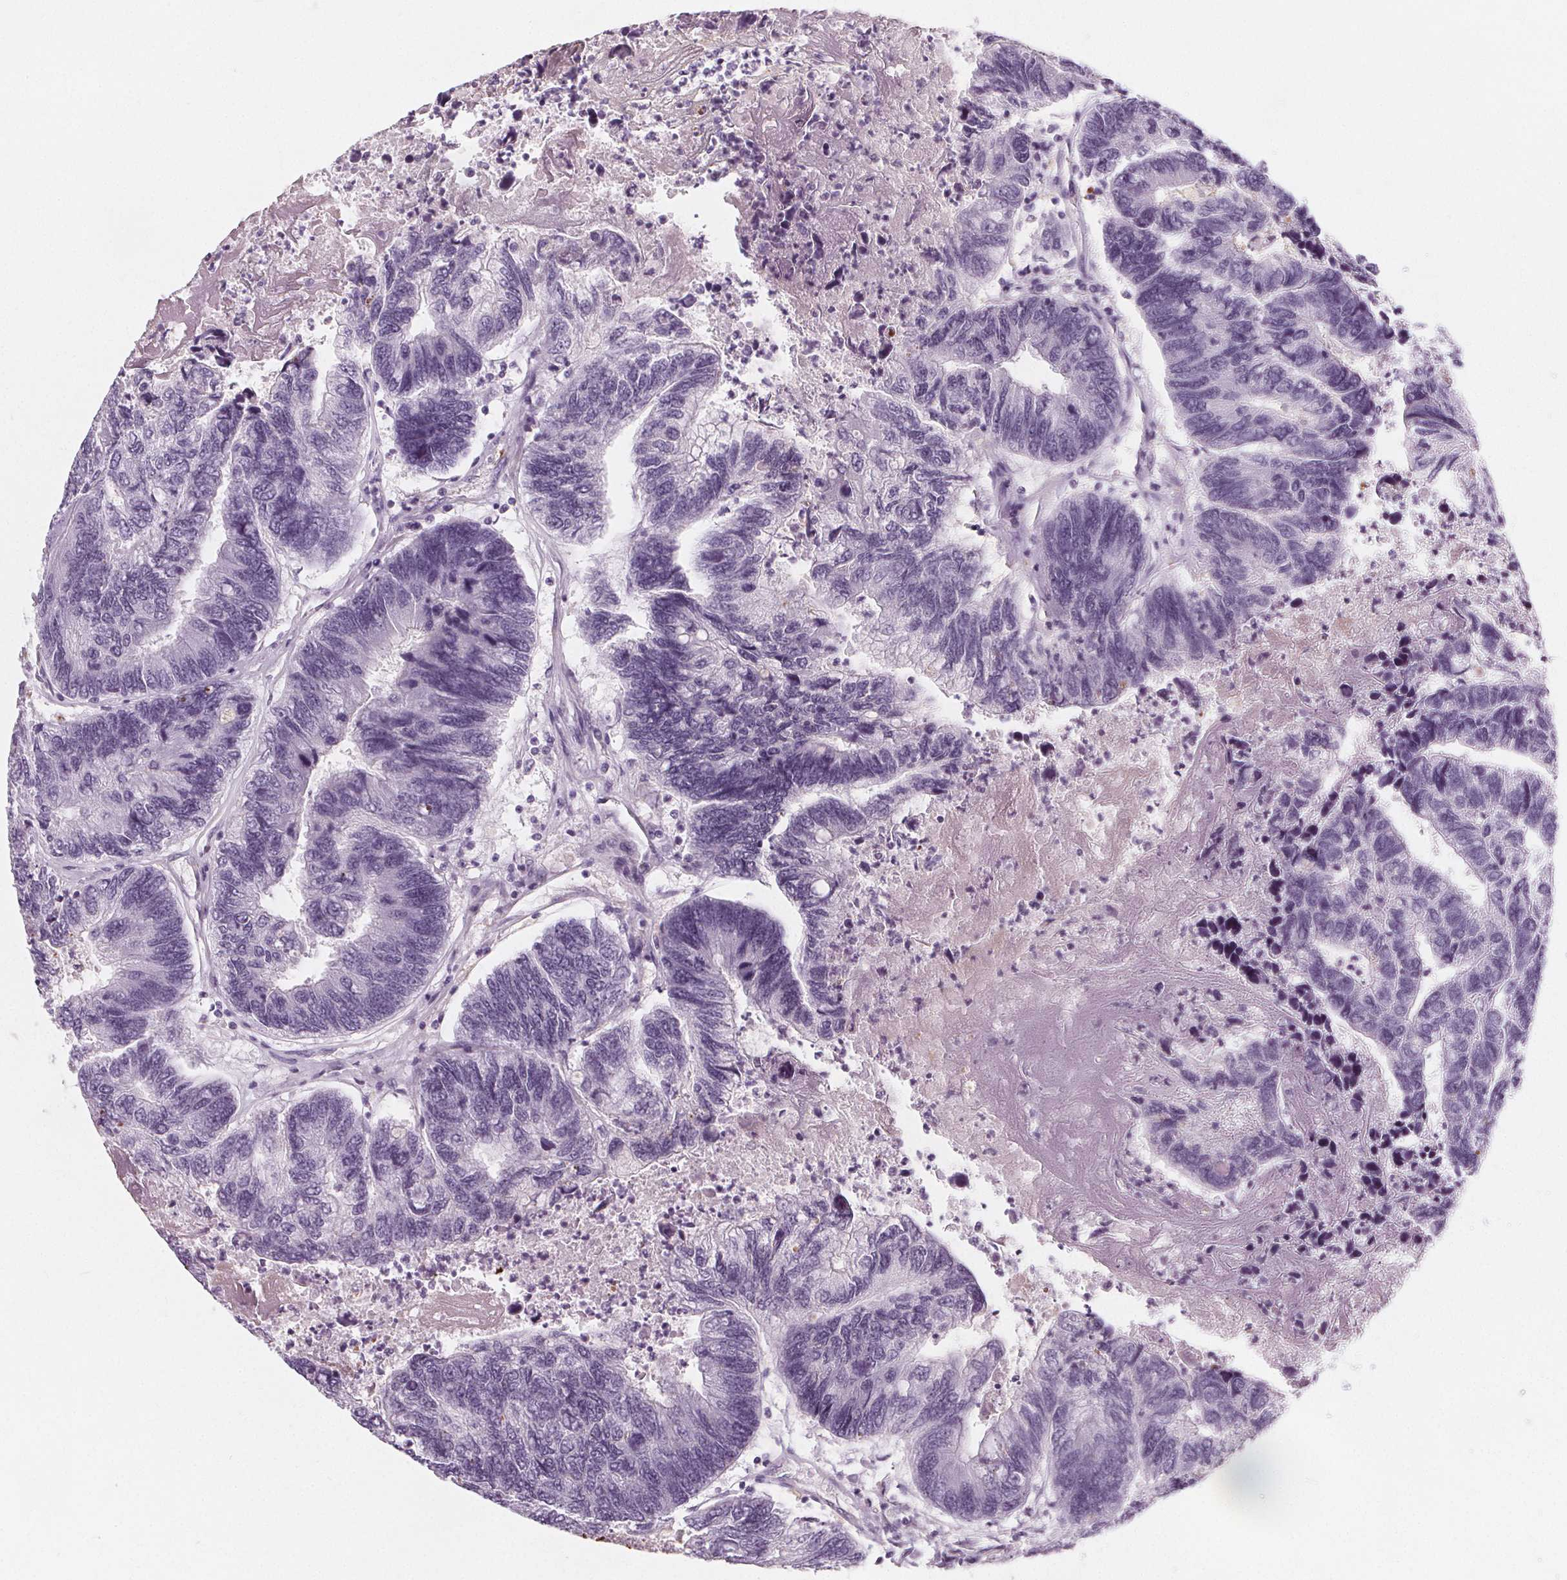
{"staining": {"intensity": "negative", "quantity": "none", "location": "none"}, "tissue": "colorectal cancer", "cell_type": "Tumor cells", "image_type": "cancer", "snomed": [{"axis": "morphology", "description": "Adenocarcinoma, NOS"}, {"axis": "topography", "description": "Colon"}], "caption": "High power microscopy histopathology image of an immunohistochemistry (IHC) histopathology image of colorectal cancer, revealing no significant staining in tumor cells. Nuclei are stained in blue.", "gene": "SLC5A12", "patient": {"sex": "female", "age": 67}}